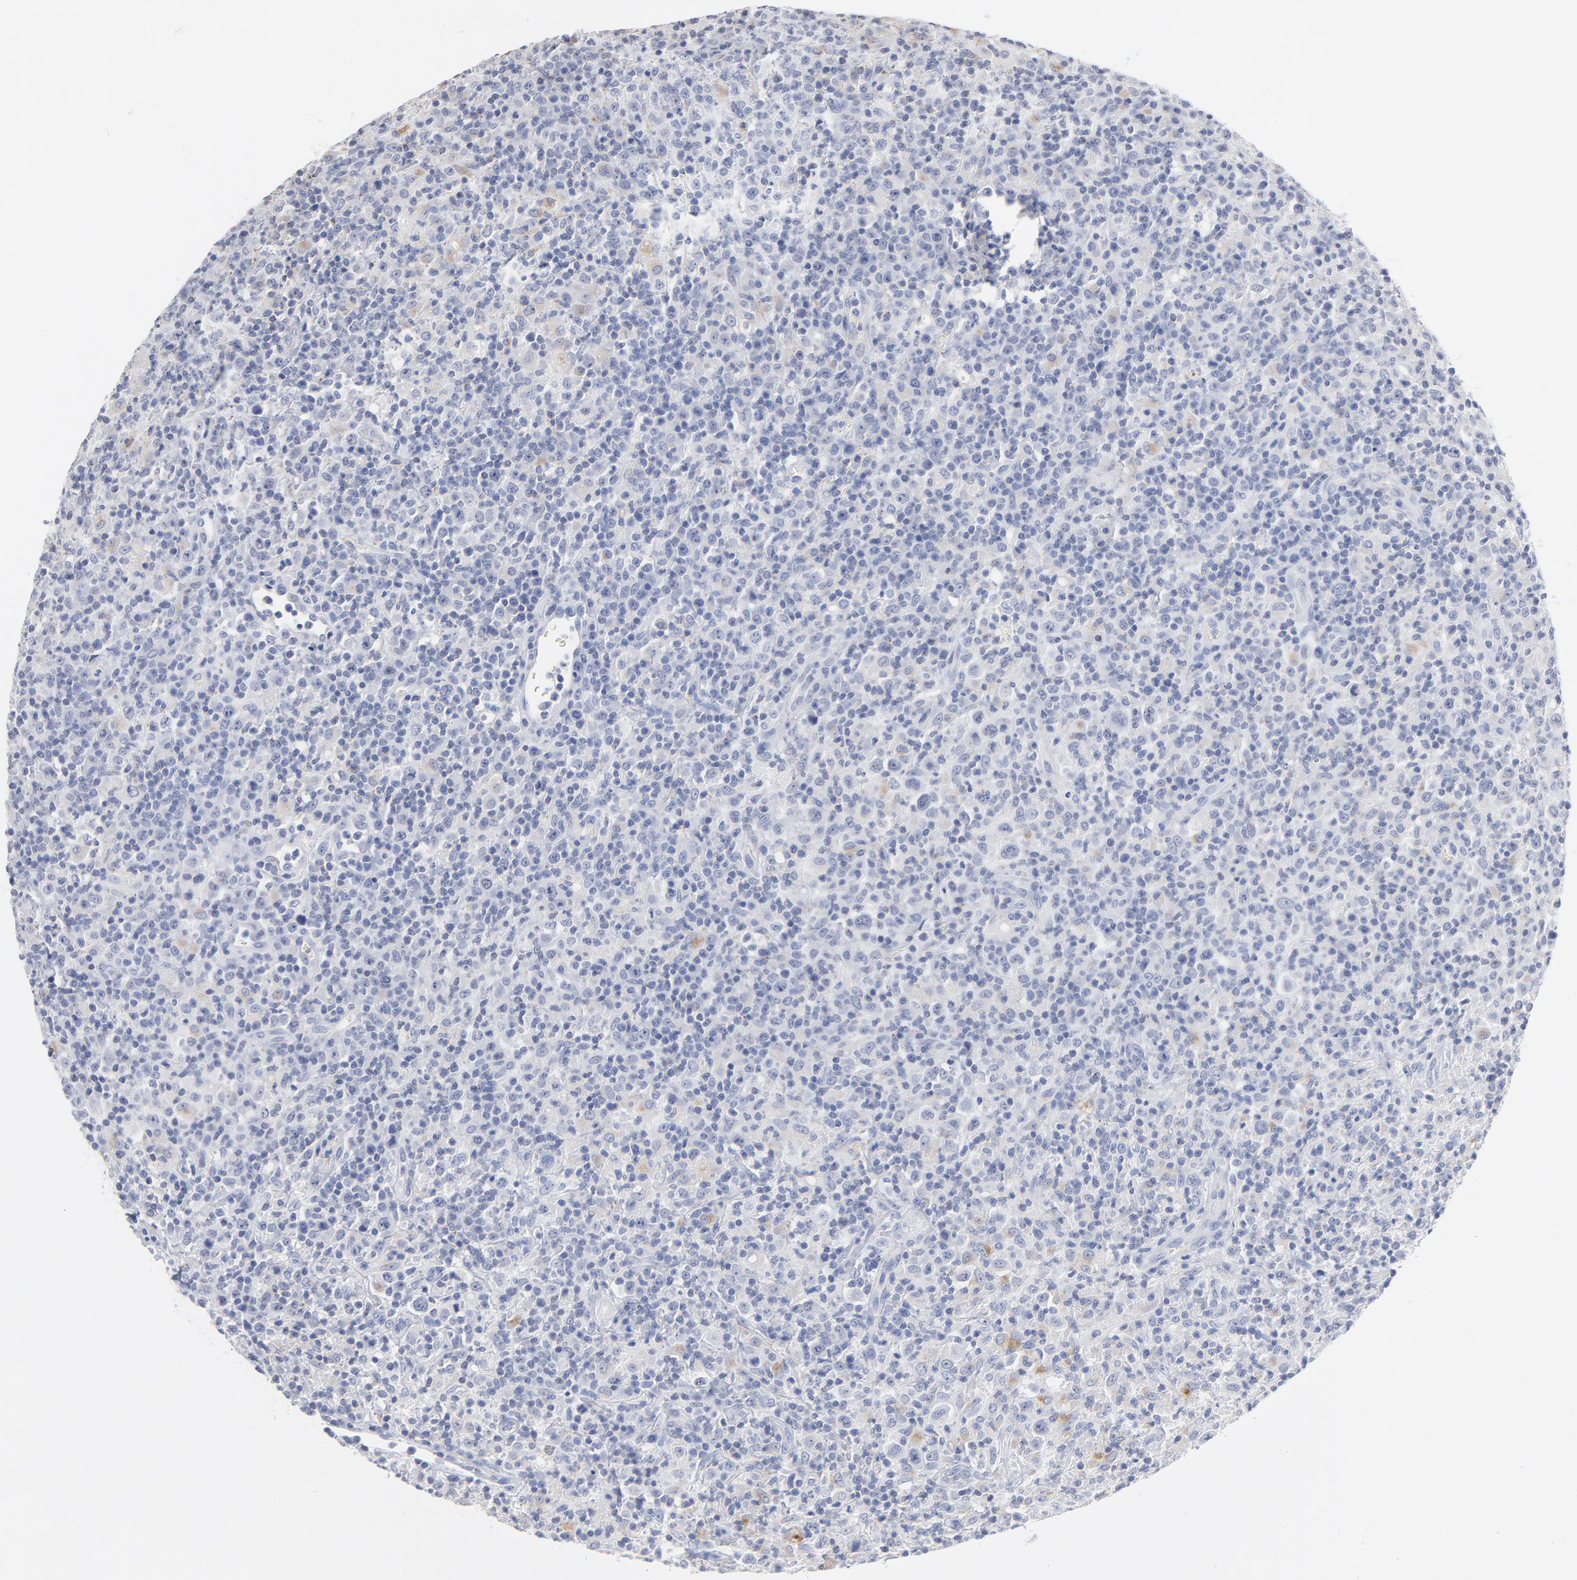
{"staining": {"intensity": "negative", "quantity": "none", "location": "none"}, "tissue": "lymphoma", "cell_type": "Tumor cells", "image_type": "cancer", "snomed": [{"axis": "morphology", "description": "Hodgkin's disease, NOS"}, {"axis": "topography", "description": "Lymph node"}], "caption": "Tumor cells show no significant protein staining in Hodgkin's disease.", "gene": "LTBP2", "patient": {"sex": "male", "age": 65}}